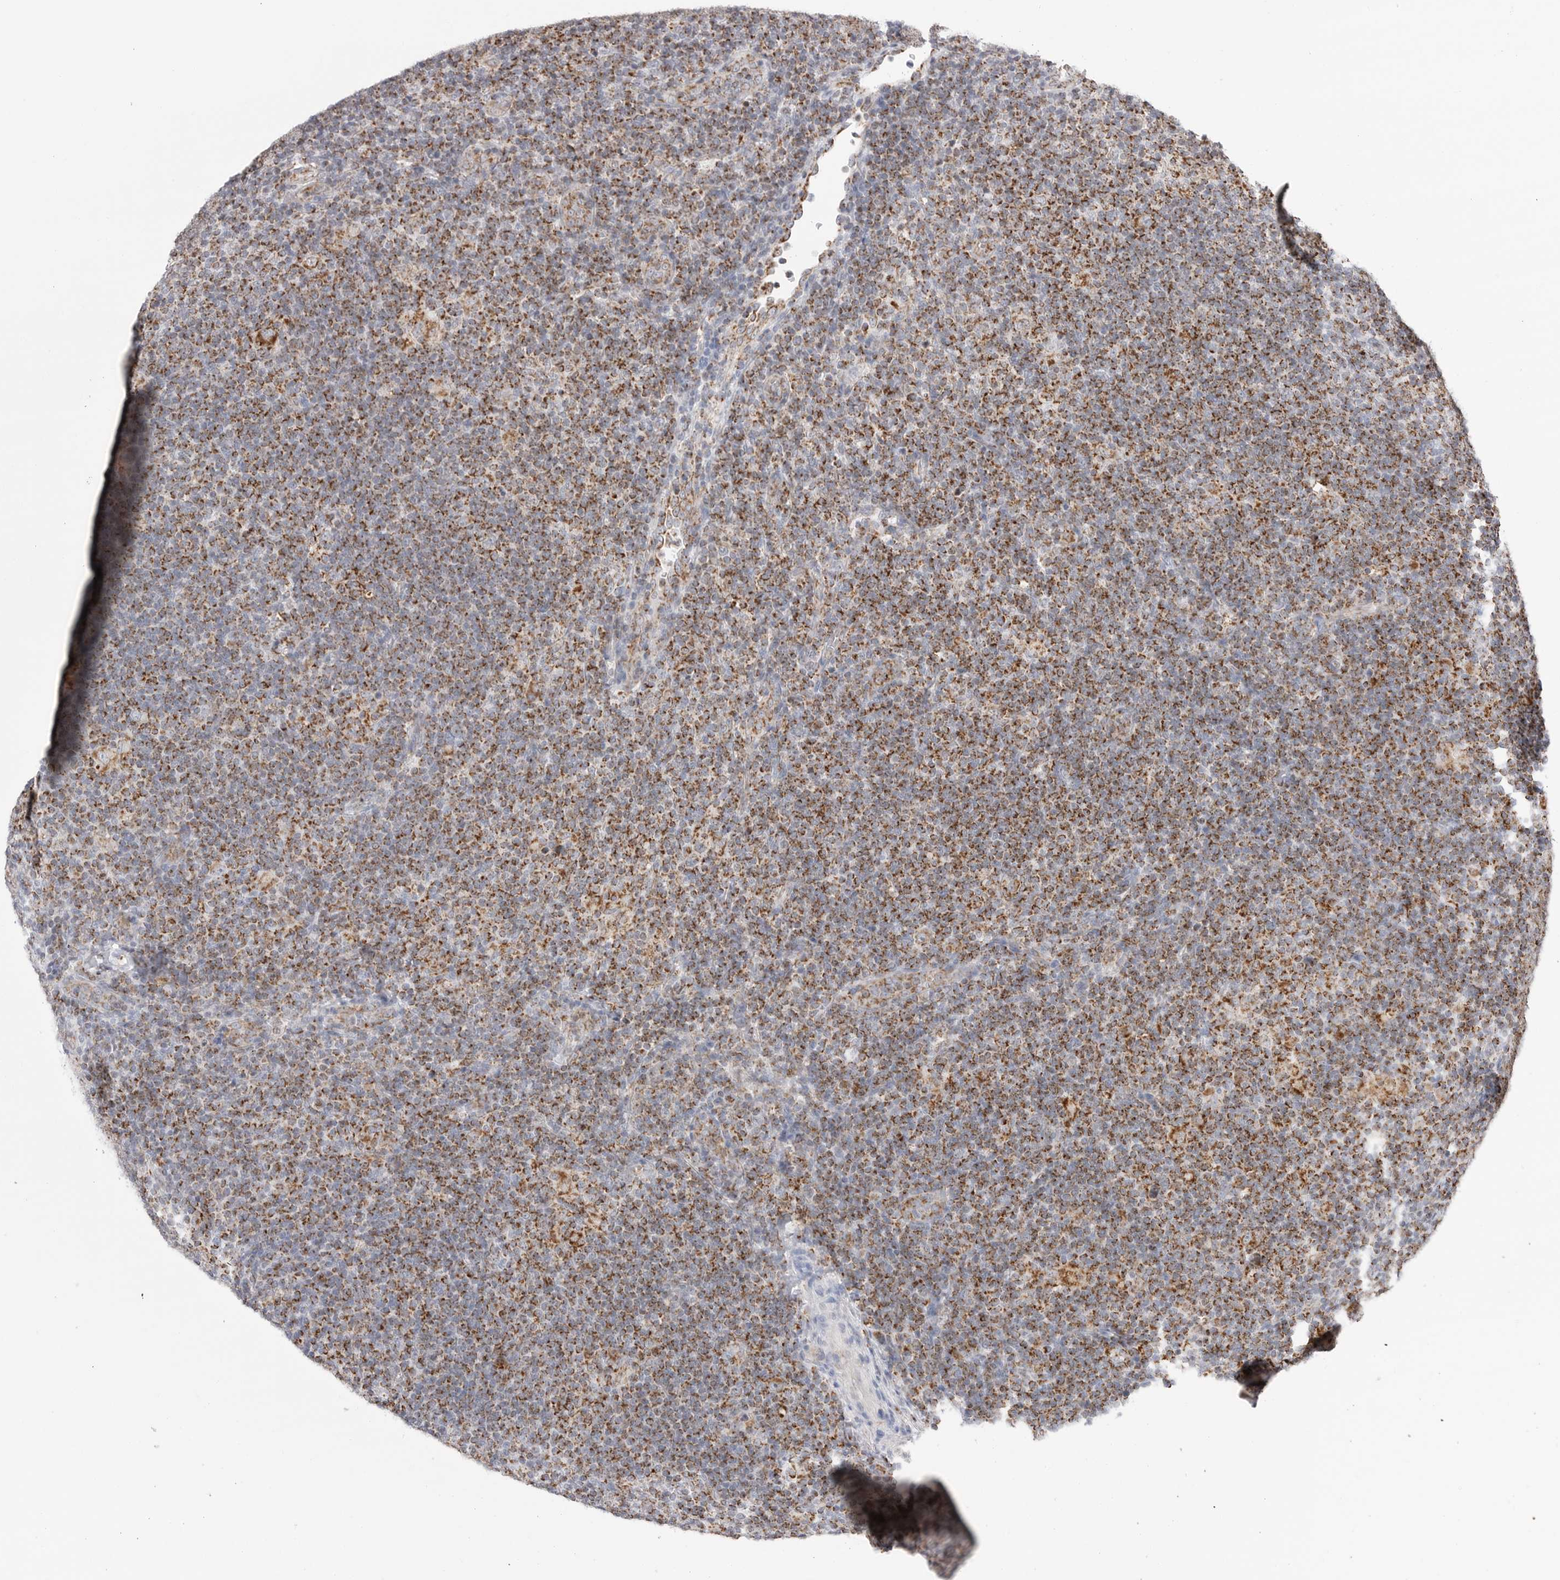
{"staining": {"intensity": "moderate", "quantity": ">75%", "location": "cytoplasmic/membranous"}, "tissue": "lymphoma", "cell_type": "Tumor cells", "image_type": "cancer", "snomed": [{"axis": "morphology", "description": "Hodgkin's disease, NOS"}, {"axis": "topography", "description": "Lymph node"}], "caption": "The histopathology image reveals staining of lymphoma, revealing moderate cytoplasmic/membranous protein staining (brown color) within tumor cells. Using DAB (brown) and hematoxylin (blue) stains, captured at high magnification using brightfield microscopy.", "gene": "ATP5IF1", "patient": {"sex": "female", "age": 57}}